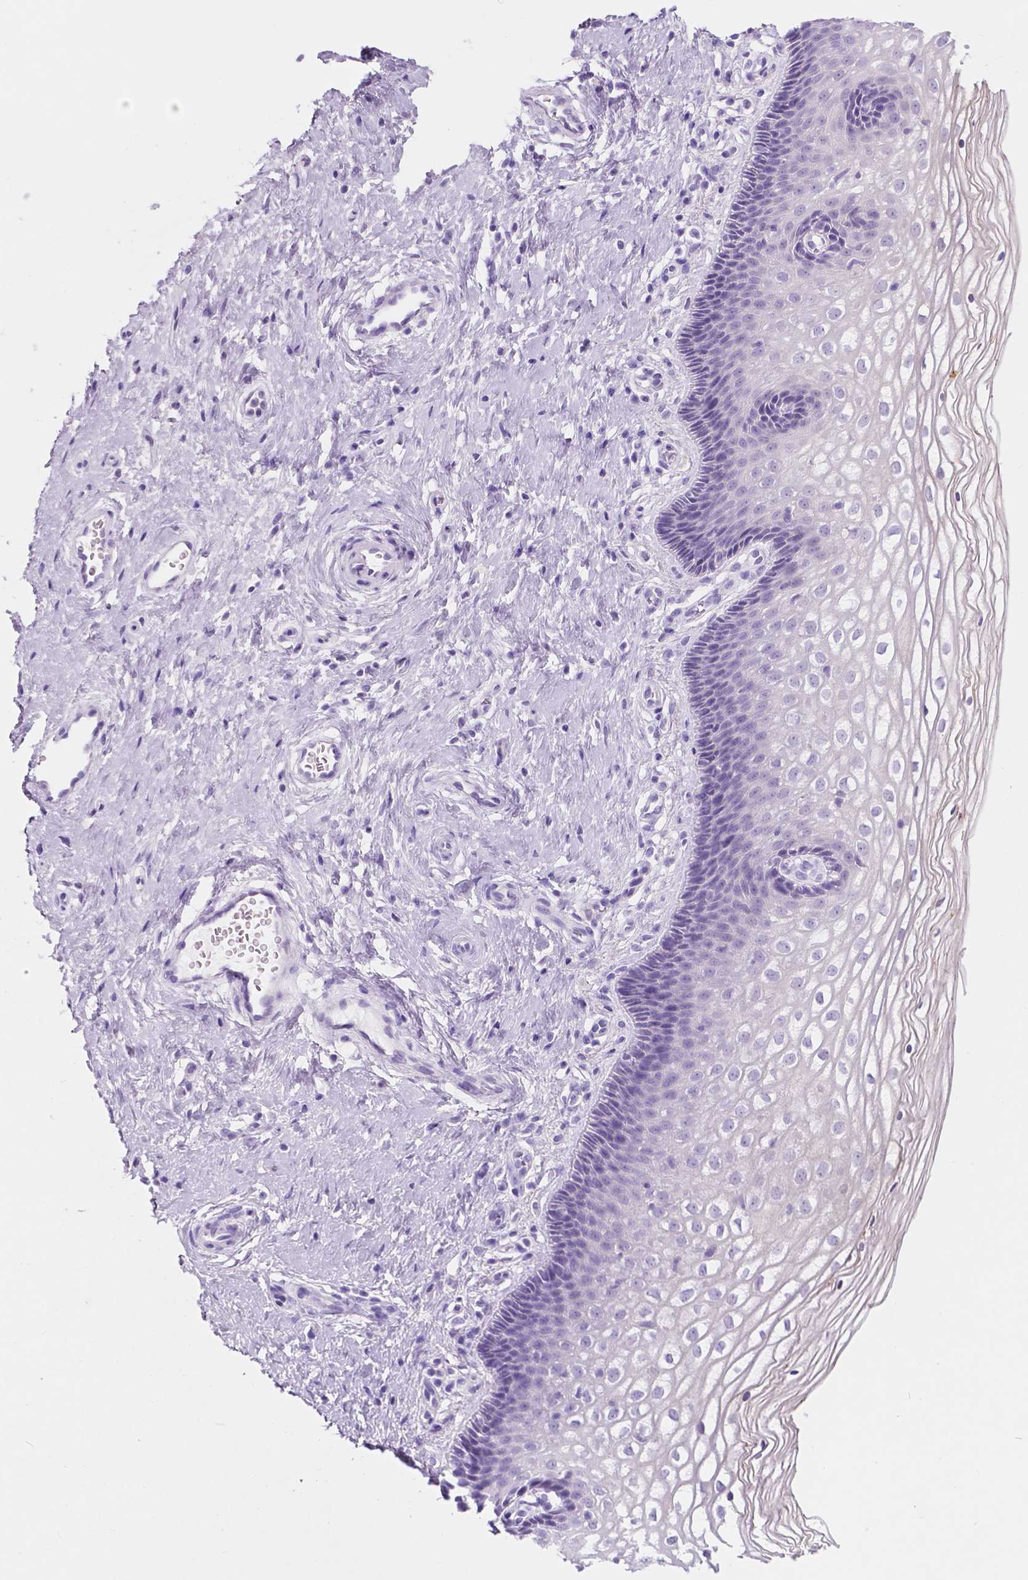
{"staining": {"intensity": "negative", "quantity": "none", "location": "none"}, "tissue": "cervix", "cell_type": "Glandular cells", "image_type": "normal", "snomed": [{"axis": "morphology", "description": "Normal tissue, NOS"}, {"axis": "topography", "description": "Cervix"}], "caption": "Cervix was stained to show a protein in brown. There is no significant staining in glandular cells. The staining was performed using DAB (3,3'-diaminobenzidine) to visualize the protein expression in brown, while the nuclei were stained in blue with hematoxylin (Magnification: 20x).", "gene": "CUZD1", "patient": {"sex": "female", "age": 34}}